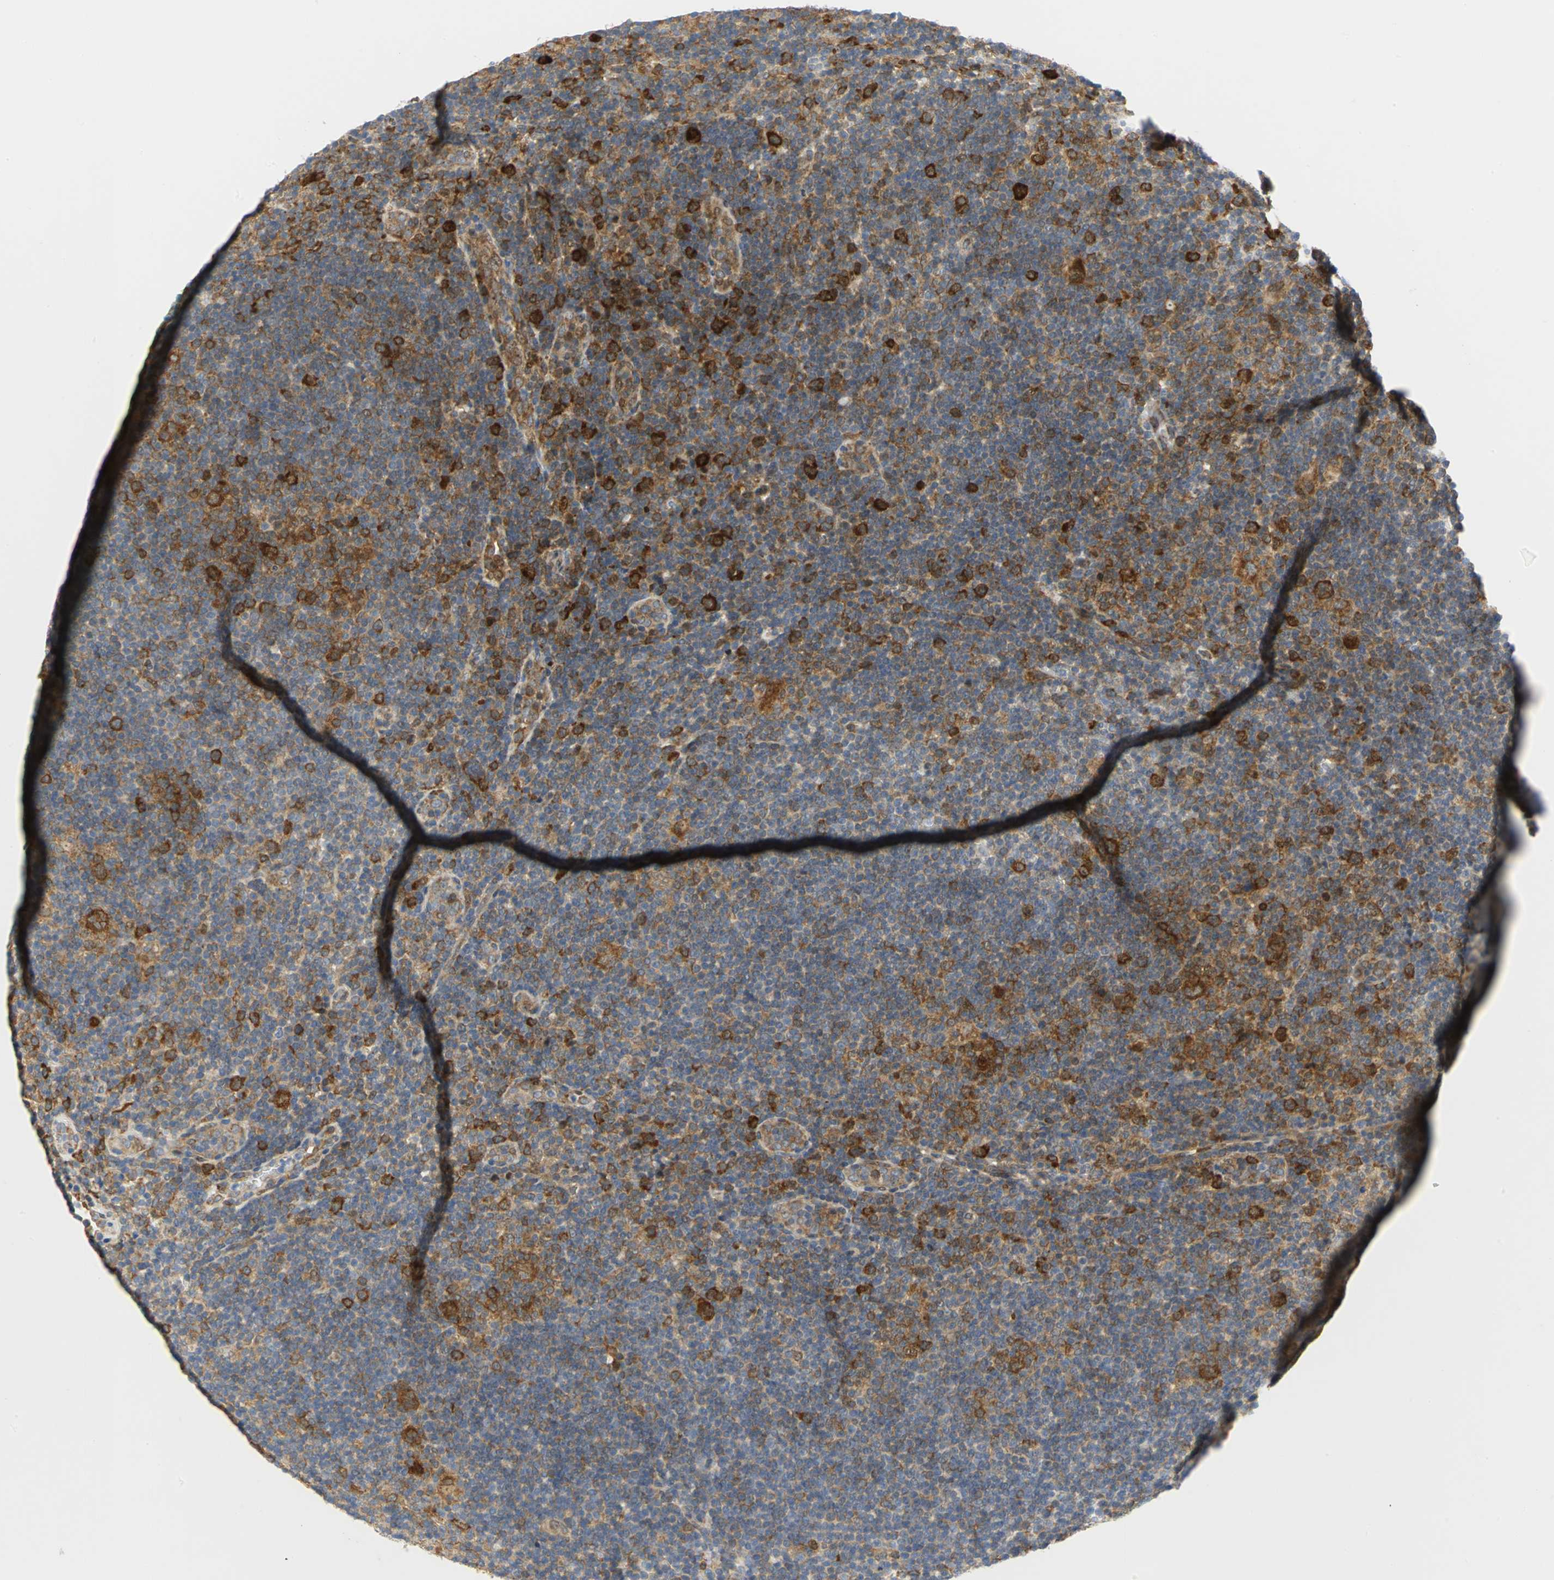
{"staining": {"intensity": "strong", "quantity": "25%-75%", "location": "cytoplasmic/membranous"}, "tissue": "lymphoma", "cell_type": "Tumor cells", "image_type": "cancer", "snomed": [{"axis": "morphology", "description": "Hodgkin's disease, NOS"}, {"axis": "topography", "description": "Lymph node"}], "caption": "Immunohistochemistry (IHC) micrograph of Hodgkin's disease stained for a protein (brown), which displays high levels of strong cytoplasmic/membranous expression in approximately 25%-75% of tumor cells.", "gene": "YBX1", "patient": {"sex": "female", "age": 57}}